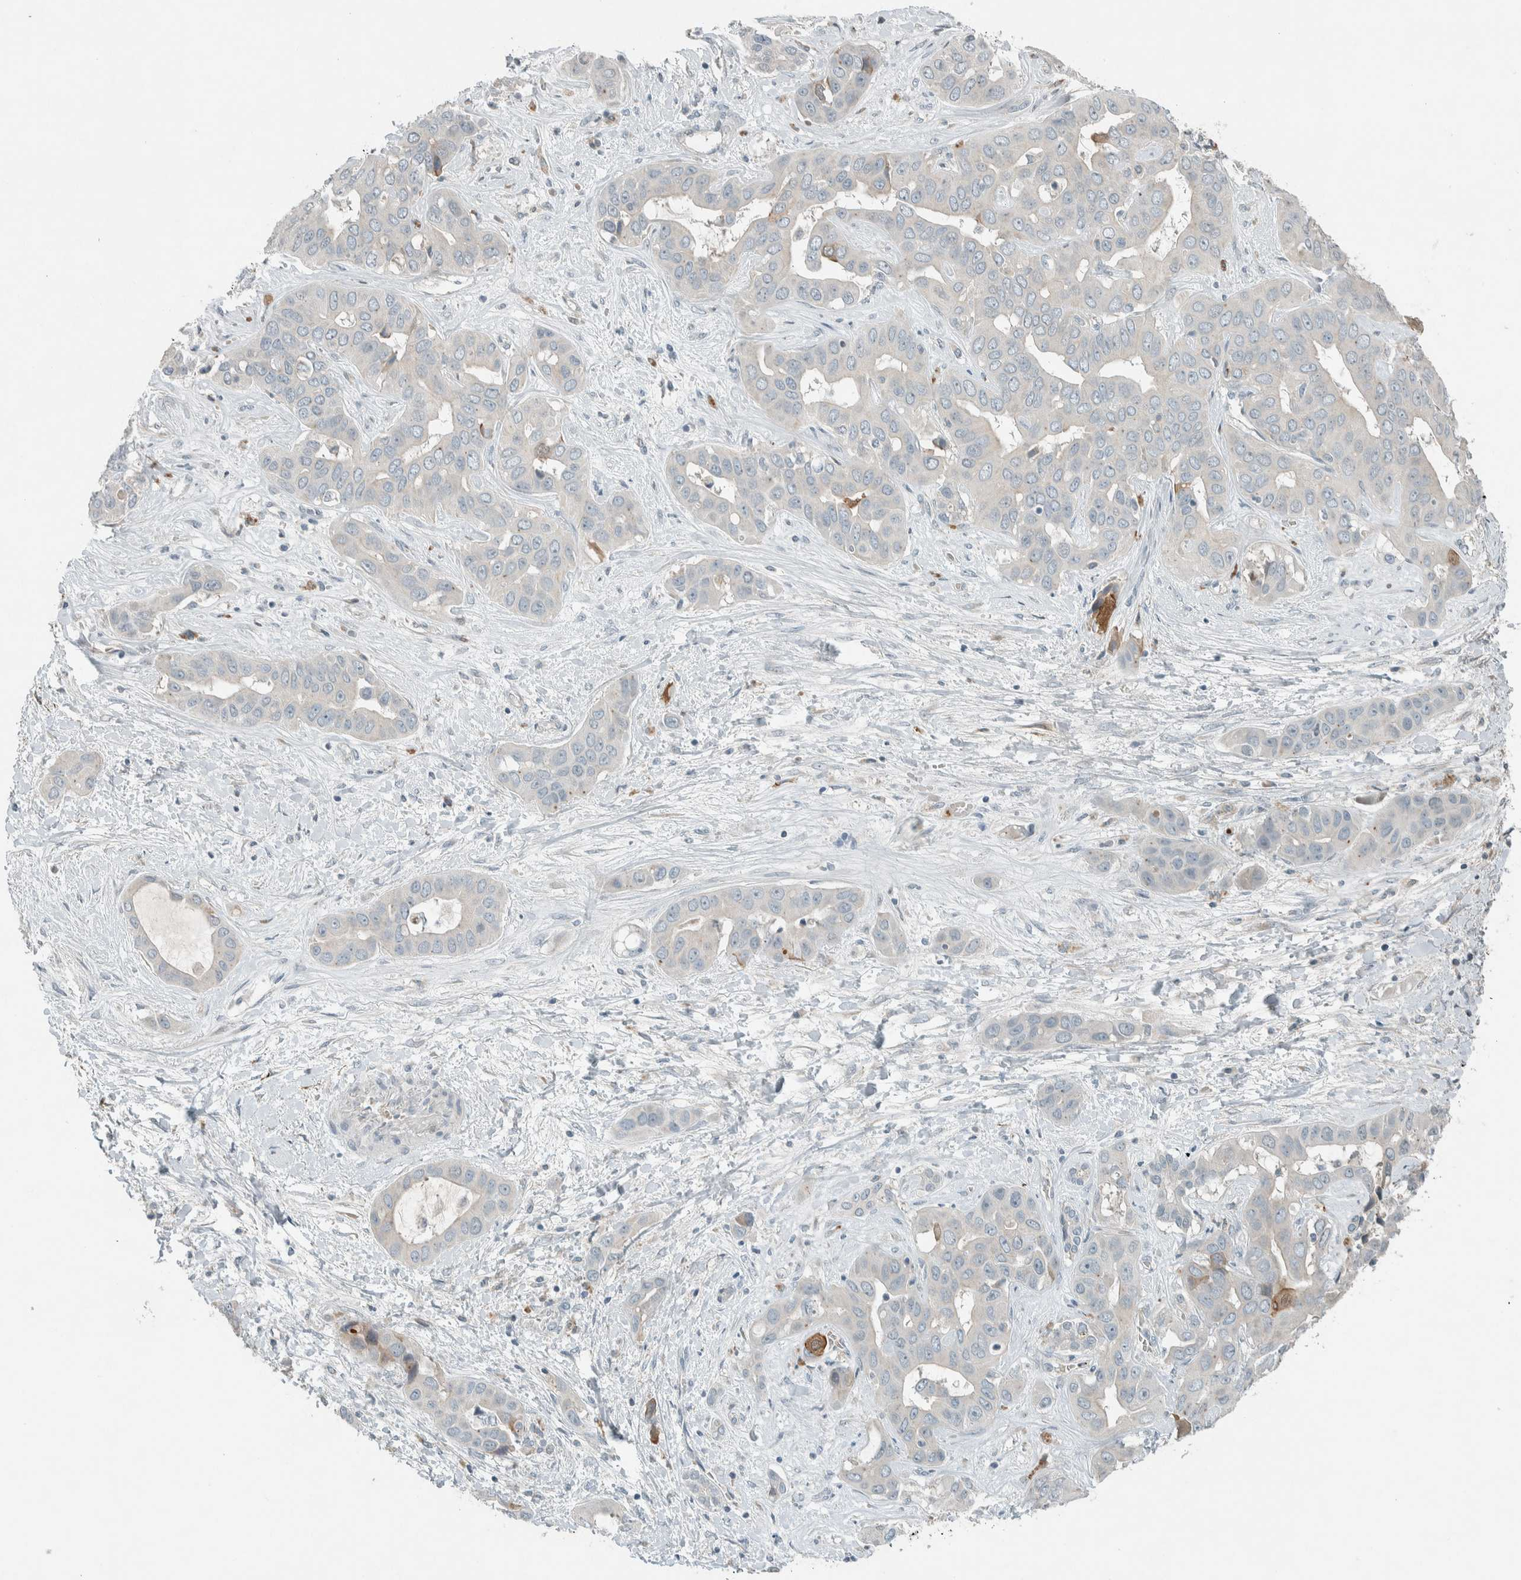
{"staining": {"intensity": "negative", "quantity": "none", "location": "none"}, "tissue": "liver cancer", "cell_type": "Tumor cells", "image_type": "cancer", "snomed": [{"axis": "morphology", "description": "Cholangiocarcinoma"}, {"axis": "topography", "description": "Liver"}], "caption": "DAB (3,3'-diaminobenzidine) immunohistochemical staining of liver cancer reveals no significant staining in tumor cells. (DAB (3,3'-diaminobenzidine) immunohistochemistry (IHC) visualized using brightfield microscopy, high magnification).", "gene": "CERCAM", "patient": {"sex": "female", "age": 52}}